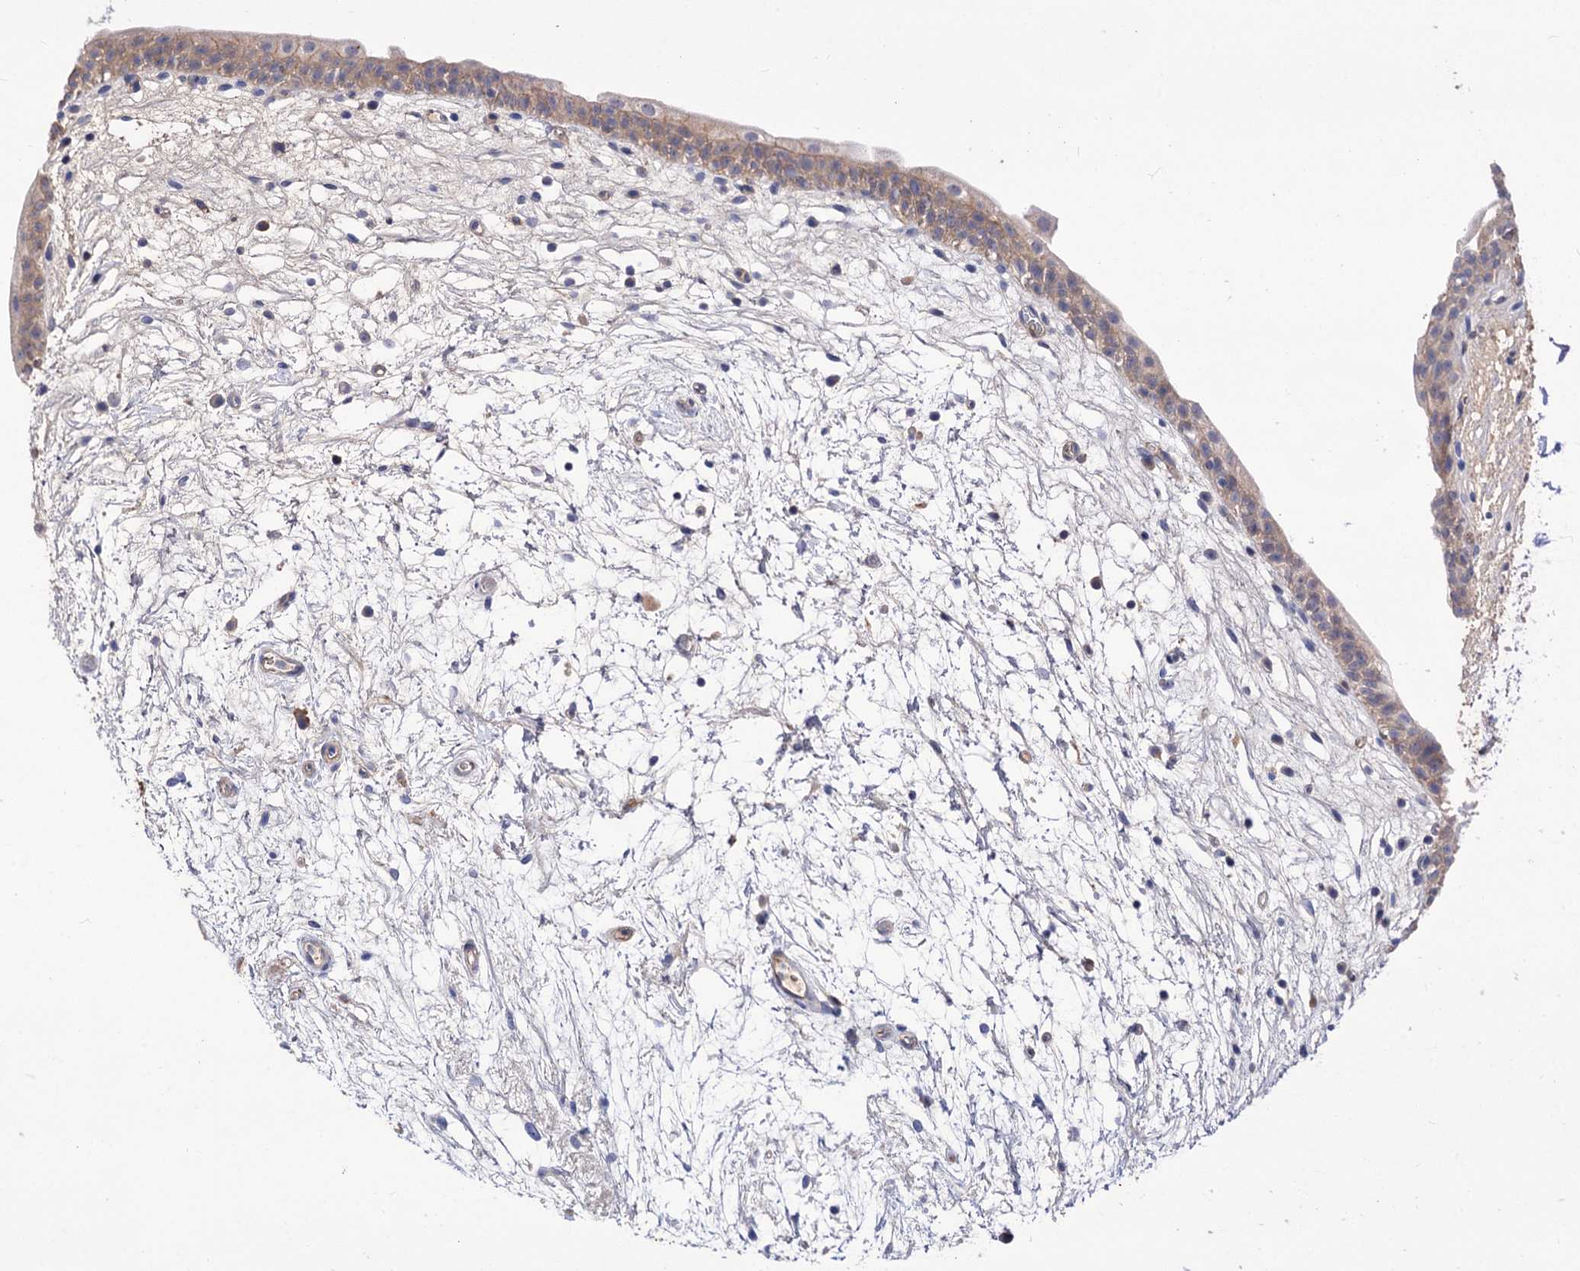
{"staining": {"intensity": "weak", "quantity": "25%-75%", "location": "cytoplasmic/membranous"}, "tissue": "urinary bladder", "cell_type": "Urothelial cells", "image_type": "normal", "snomed": [{"axis": "morphology", "description": "Normal tissue, NOS"}, {"axis": "topography", "description": "Urinary bladder"}], "caption": "High-power microscopy captured an immunohistochemistry (IHC) image of normal urinary bladder, revealing weak cytoplasmic/membranous staining in about 25%-75% of urothelial cells.", "gene": "NUDCD2", "patient": {"sex": "male", "age": 83}}